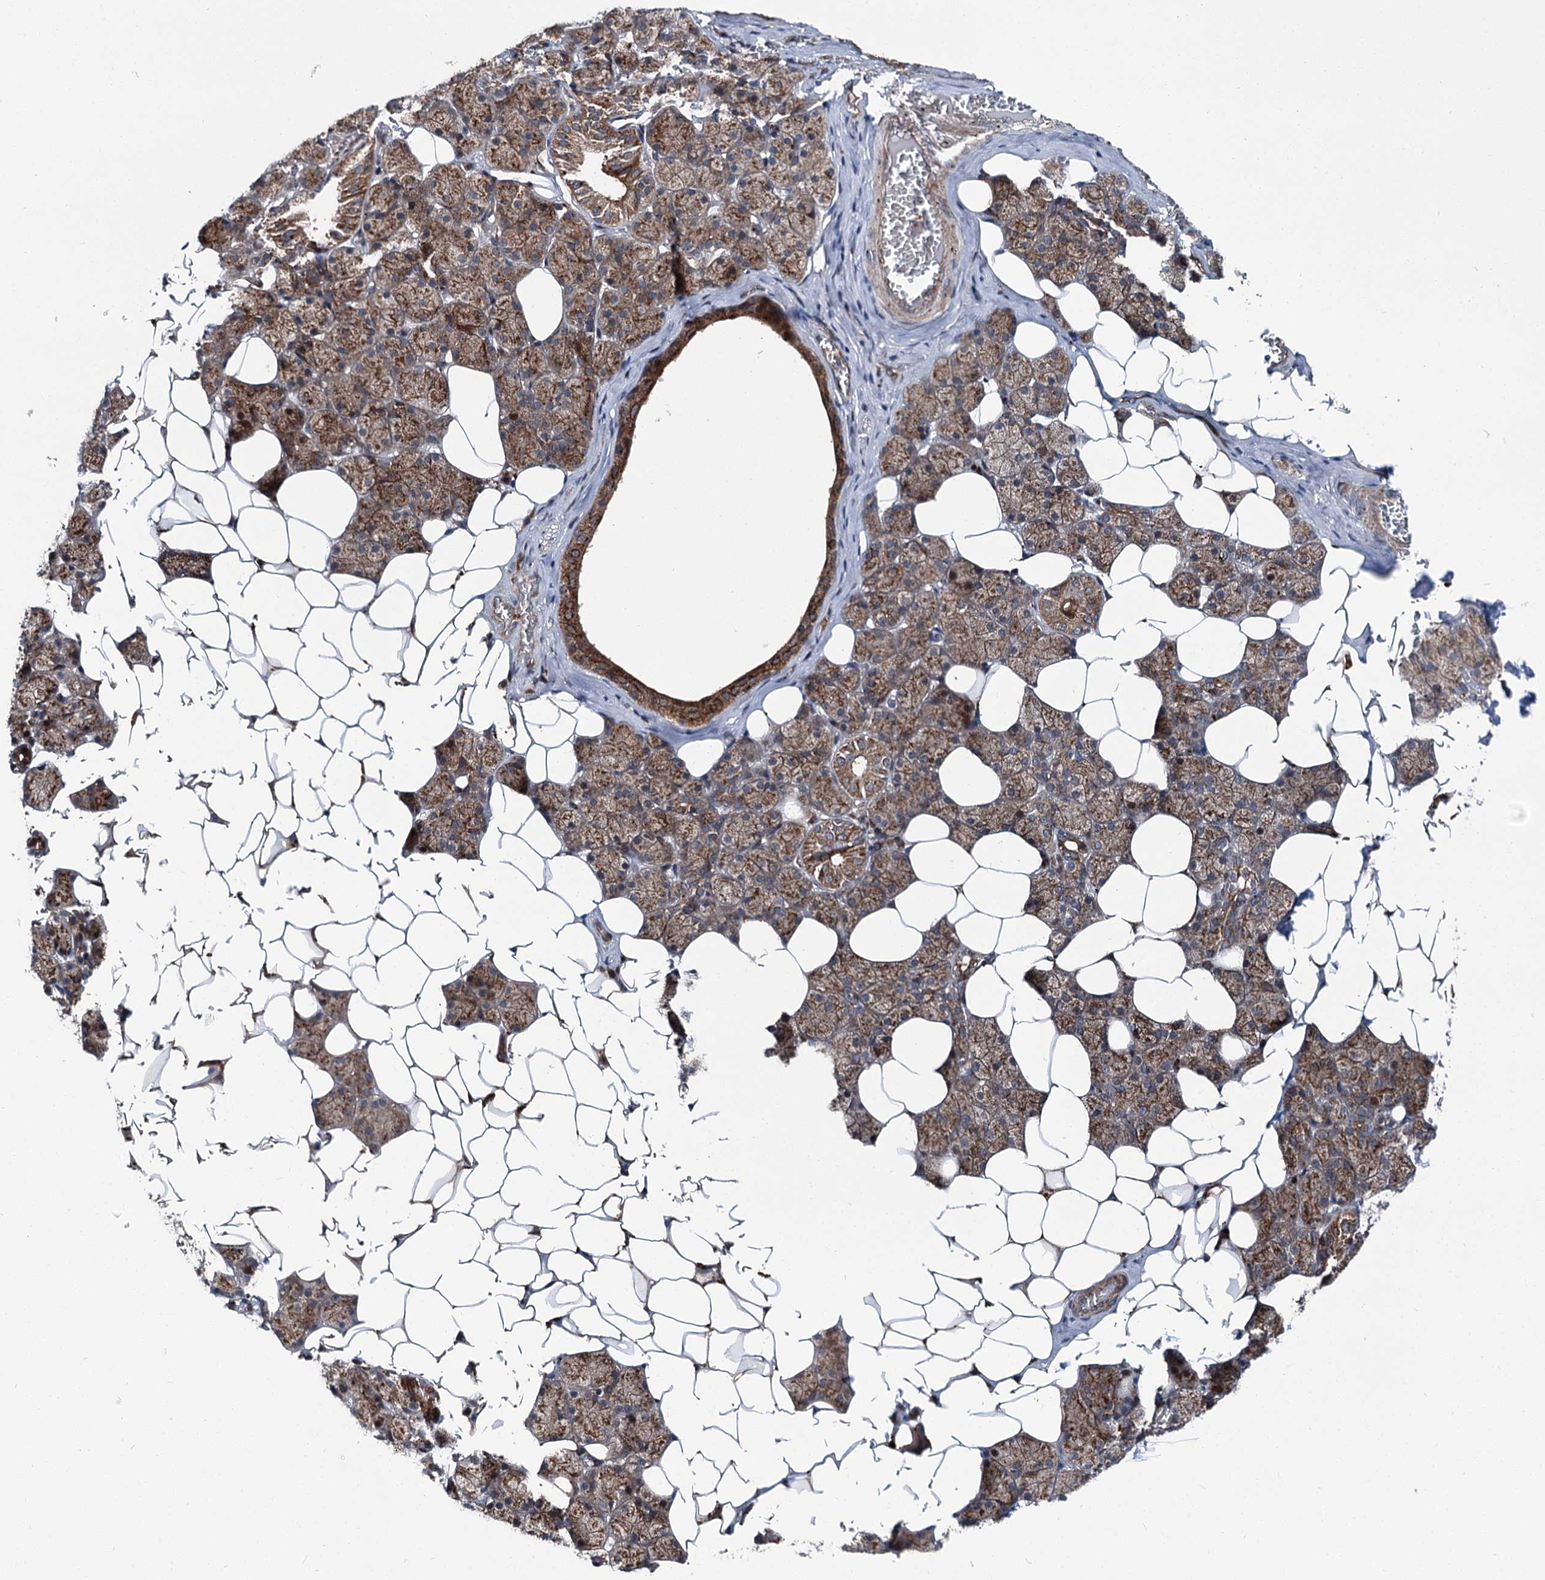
{"staining": {"intensity": "moderate", "quantity": ">75%", "location": "cytoplasmic/membranous"}, "tissue": "salivary gland", "cell_type": "Glandular cells", "image_type": "normal", "snomed": [{"axis": "morphology", "description": "Normal tissue, NOS"}, {"axis": "topography", "description": "Salivary gland"}], "caption": "Brown immunohistochemical staining in normal human salivary gland exhibits moderate cytoplasmic/membranous expression in about >75% of glandular cells.", "gene": "POLR1D", "patient": {"sex": "female", "age": 33}}